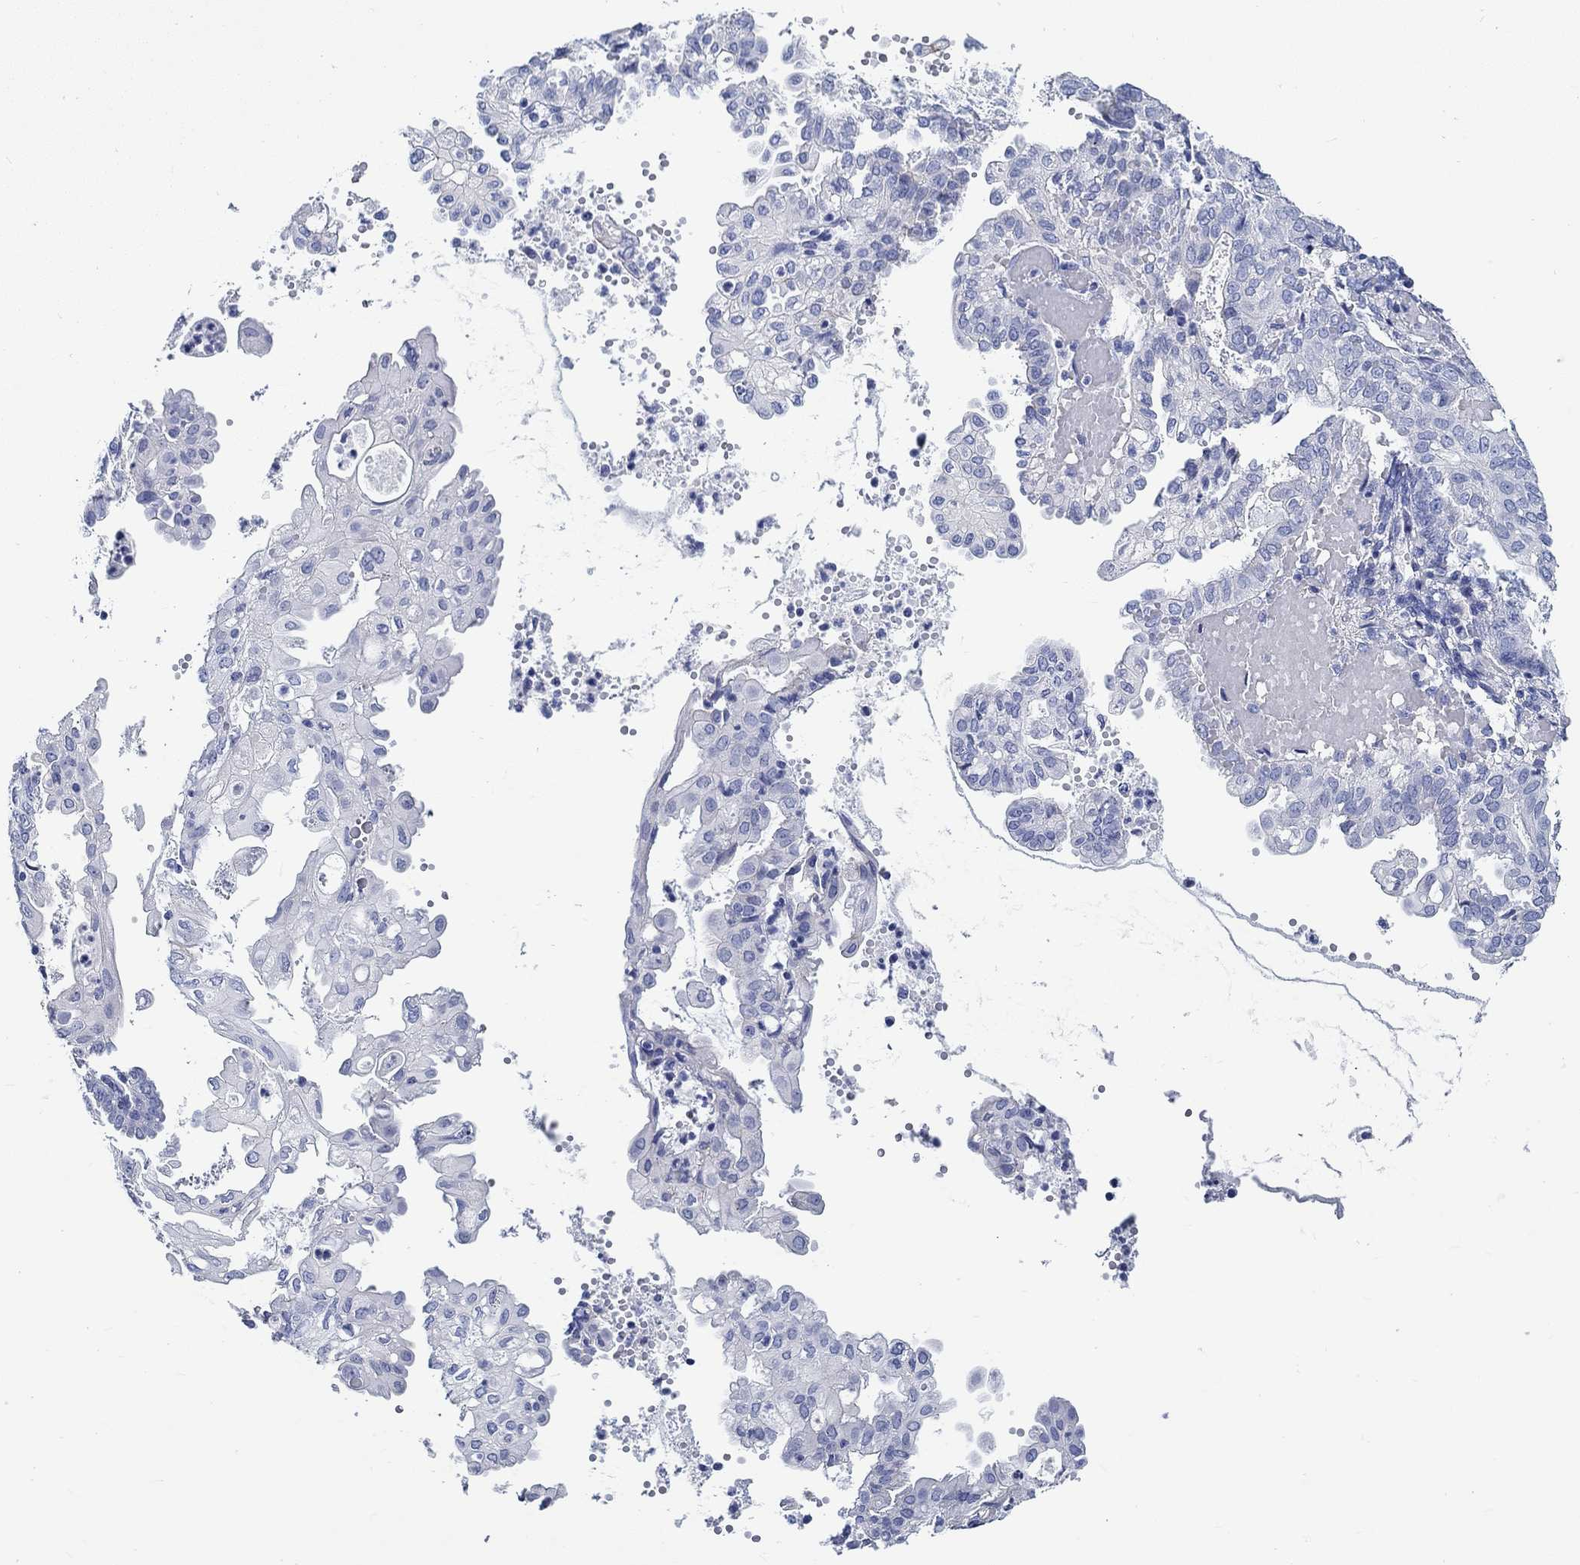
{"staining": {"intensity": "negative", "quantity": "none", "location": "none"}, "tissue": "endometrial cancer", "cell_type": "Tumor cells", "image_type": "cancer", "snomed": [{"axis": "morphology", "description": "Adenocarcinoma, NOS"}, {"axis": "topography", "description": "Endometrium"}], "caption": "Immunohistochemistry (IHC) image of endometrial adenocarcinoma stained for a protein (brown), which shows no expression in tumor cells.", "gene": "RD3L", "patient": {"sex": "female", "age": 68}}